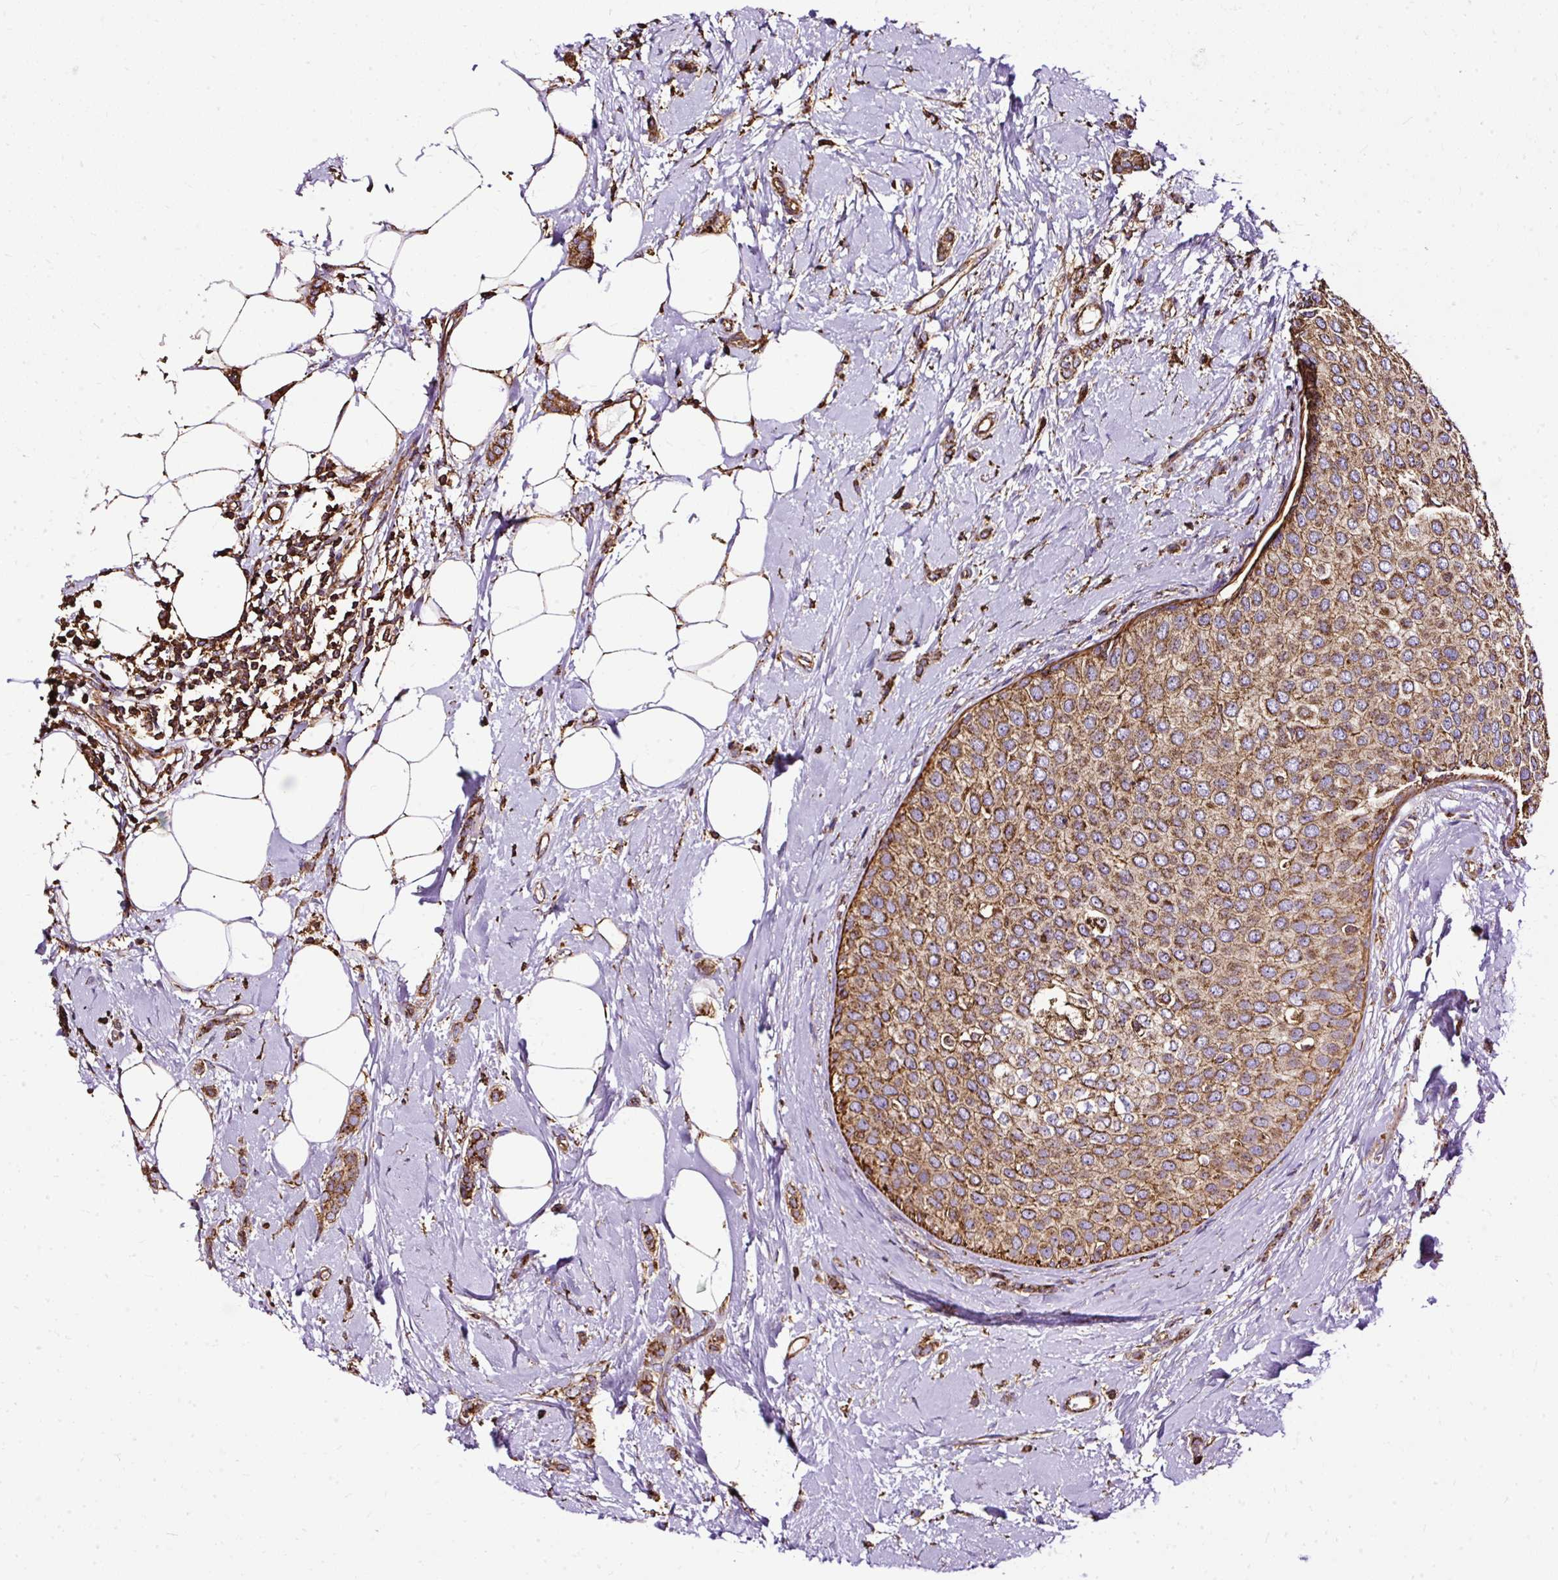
{"staining": {"intensity": "moderate", "quantity": ">75%", "location": "cytoplasmic/membranous"}, "tissue": "breast cancer", "cell_type": "Tumor cells", "image_type": "cancer", "snomed": [{"axis": "morphology", "description": "Duct carcinoma"}, {"axis": "topography", "description": "Breast"}], "caption": "Immunohistochemical staining of human invasive ductal carcinoma (breast) displays medium levels of moderate cytoplasmic/membranous protein staining in about >75% of tumor cells. (IHC, brightfield microscopy, high magnification).", "gene": "KLHL11", "patient": {"sex": "female", "age": 72}}